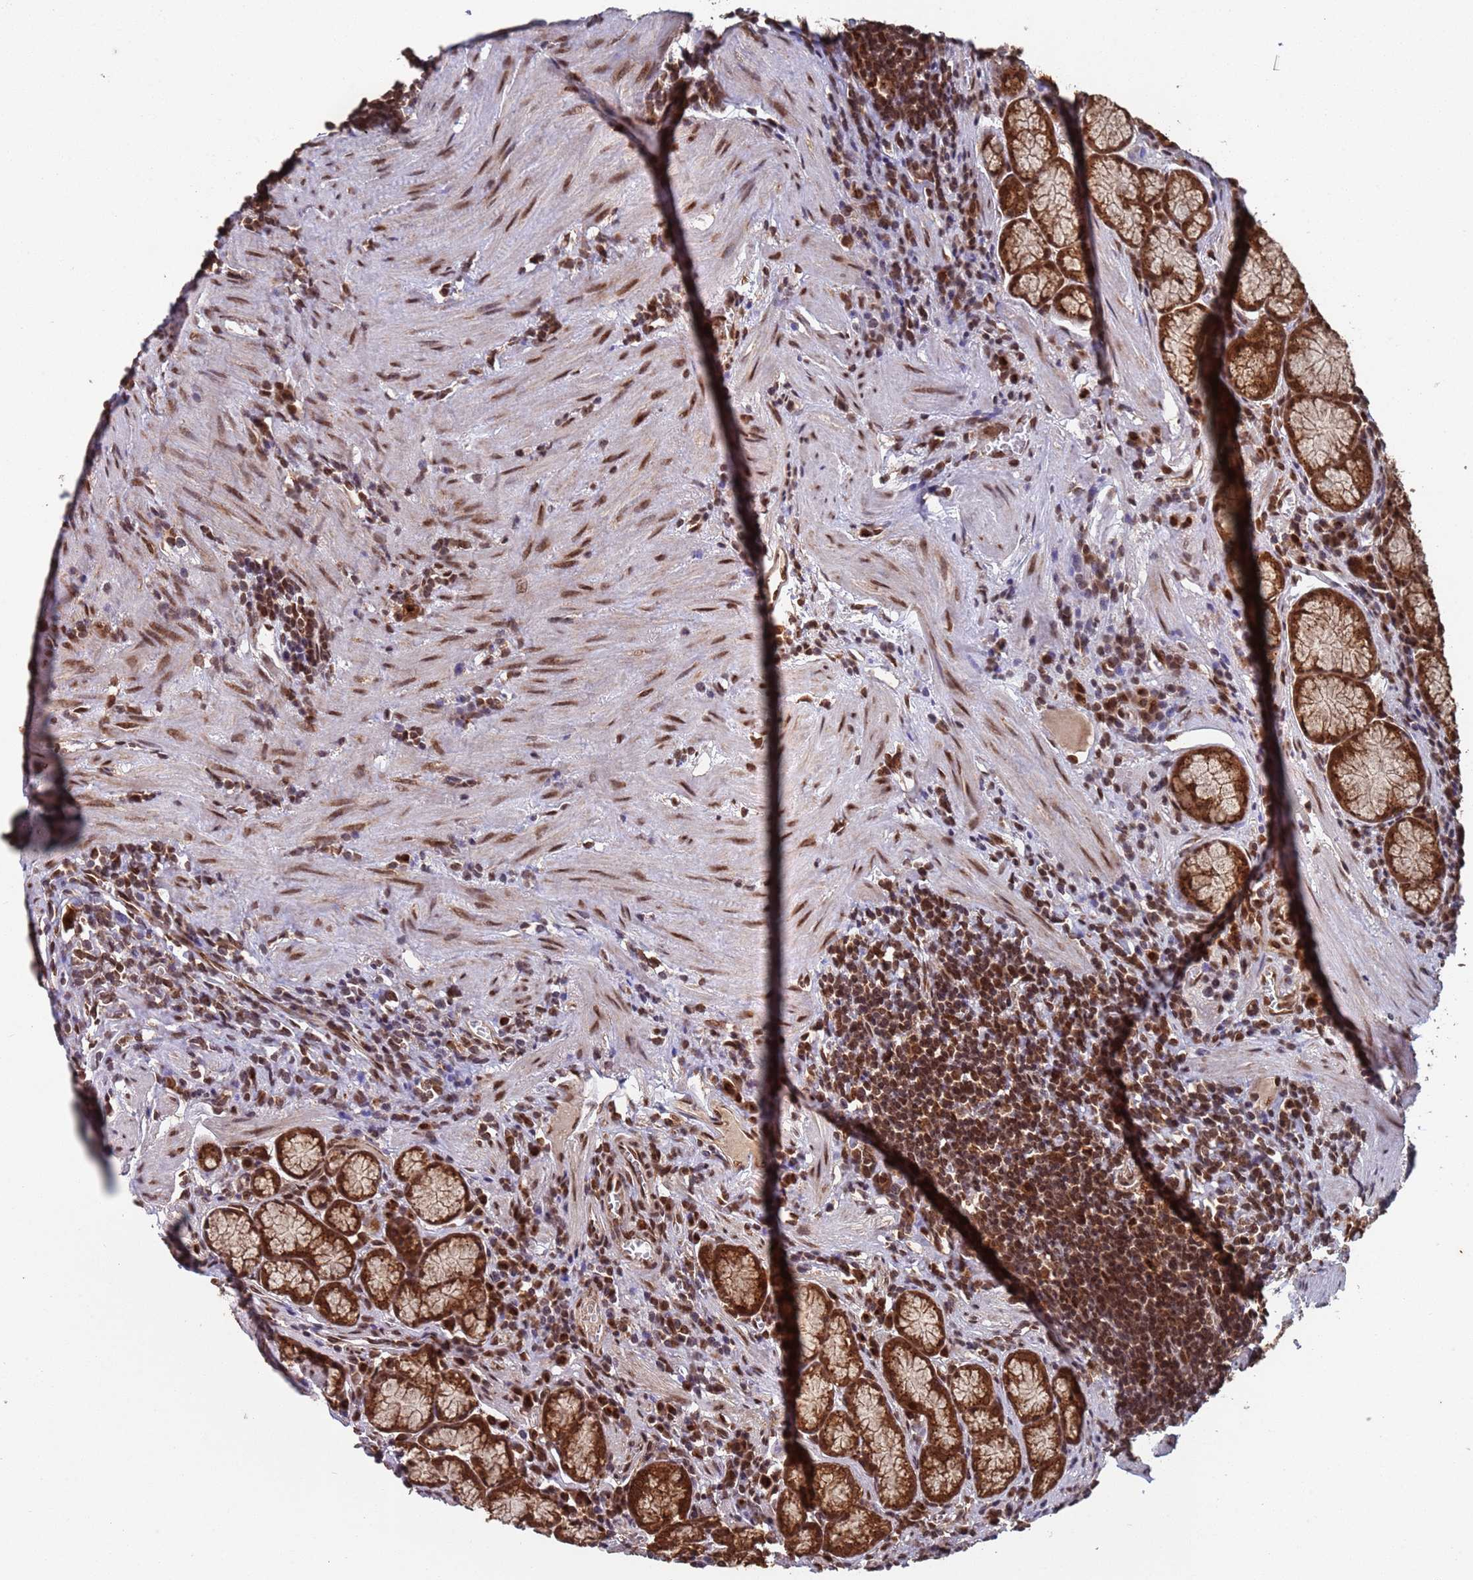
{"staining": {"intensity": "strong", "quantity": ">75%", "location": "cytoplasmic/membranous,nuclear"}, "tissue": "stomach", "cell_type": "Glandular cells", "image_type": "normal", "snomed": [{"axis": "morphology", "description": "Normal tissue, NOS"}, {"axis": "topography", "description": "Stomach"}], "caption": "Approximately >75% of glandular cells in normal human stomach demonstrate strong cytoplasmic/membranous,nuclear protein expression as visualized by brown immunohistochemical staining.", "gene": "FUBP3", "patient": {"sex": "male", "age": 55}}